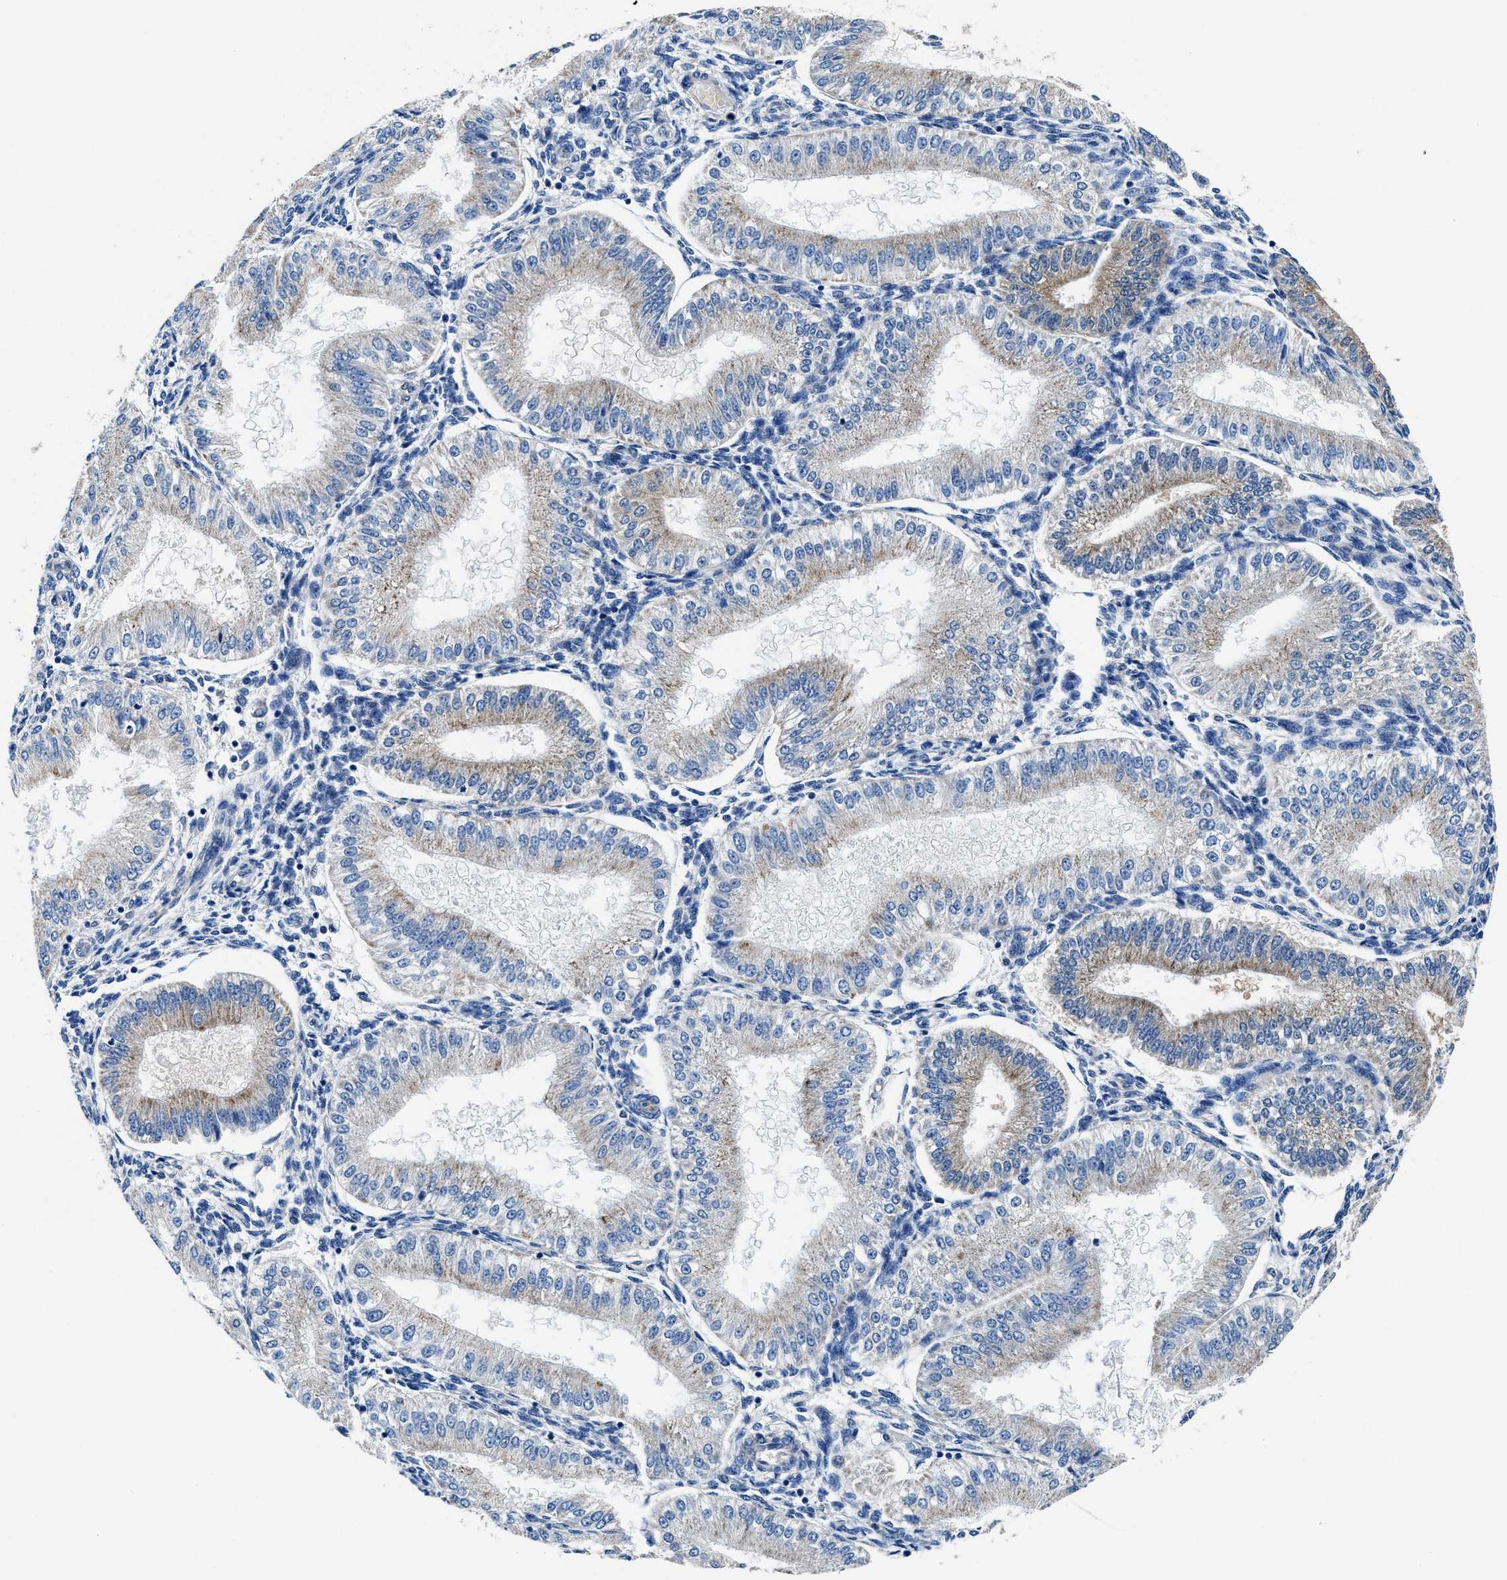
{"staining": {"intensity": "negative", "quantity": "none", "location": "none"}, "tissue": "endometrium", "cell_type": "Cells in endometrial stroma", "image_type": "normal", "snomed": [{"axis": "morphology", "description": "Normal tissue, NOS"}, {"axis": "topography", "description": "Endometrium"}], "caption": "Immunohistochemistry (IHC) photomicrograph of unremarkable endometrium stained for a protein (brown), which demonstrates no expression in cells in endometrial stroma.", "gene": "NEU1", "patient": {"sex": "female", "age": 39}}